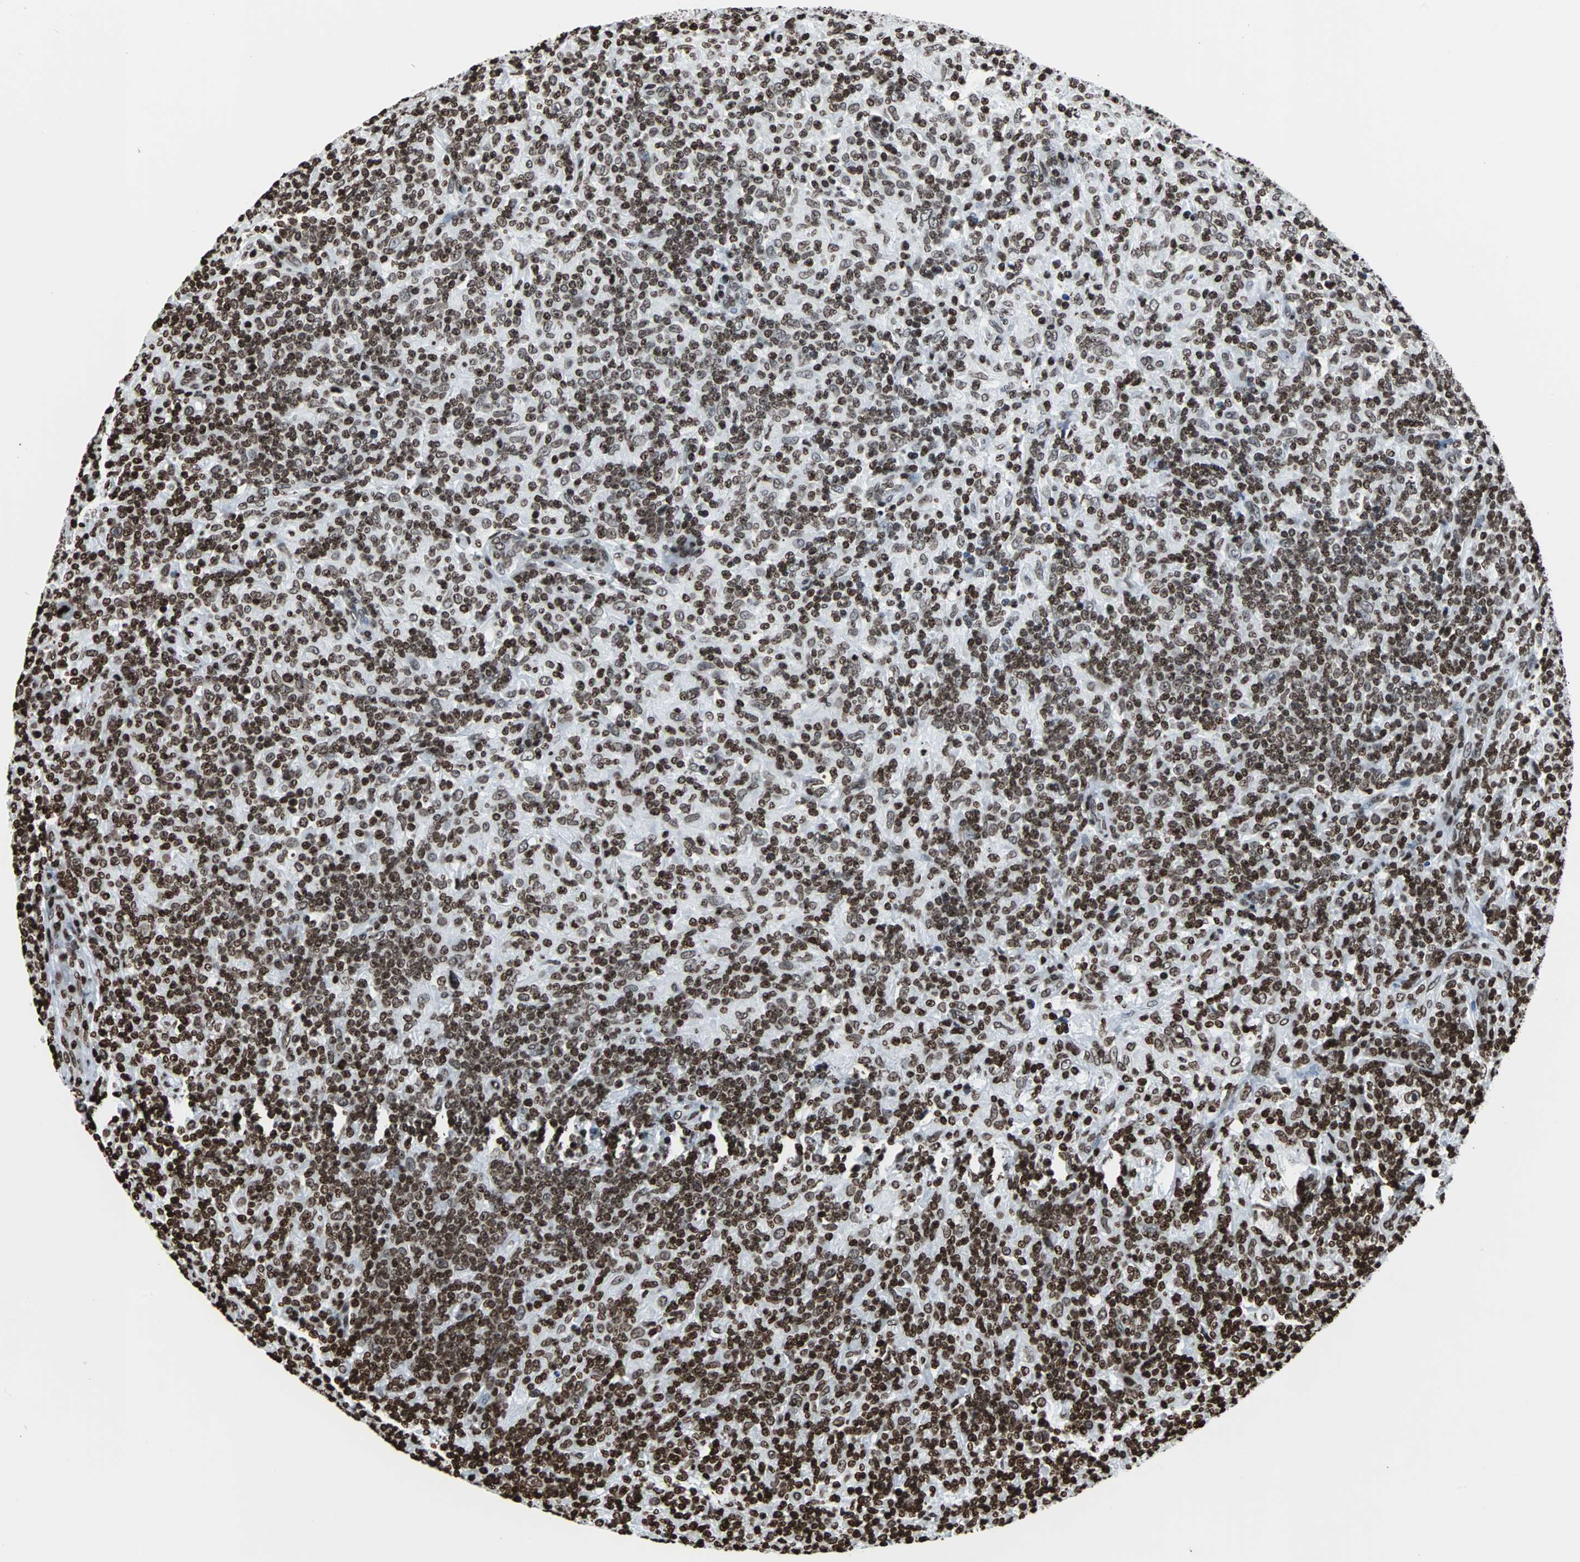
{"staining": {"intensity": "strong", "quantity": ">75%", "location": "nuclear"}, "tissue": "lymphoma", "cell_type": "Tumor cells", "image_type": "cancer", "snomed": [{"axis": "morphology", "description": "Hodgkin's disease, NOS"}, {"axis": "topography", "description": "Lymph node"}], "caption": "IHC (DAB (3,3'-diaminobenzidine)) staining of human lymphoma shows strong nuclear protein positivity in approximately >75% of tumor cells.", "gene": "H2BC18", "patient": {"sex": "male", "age": 70}}